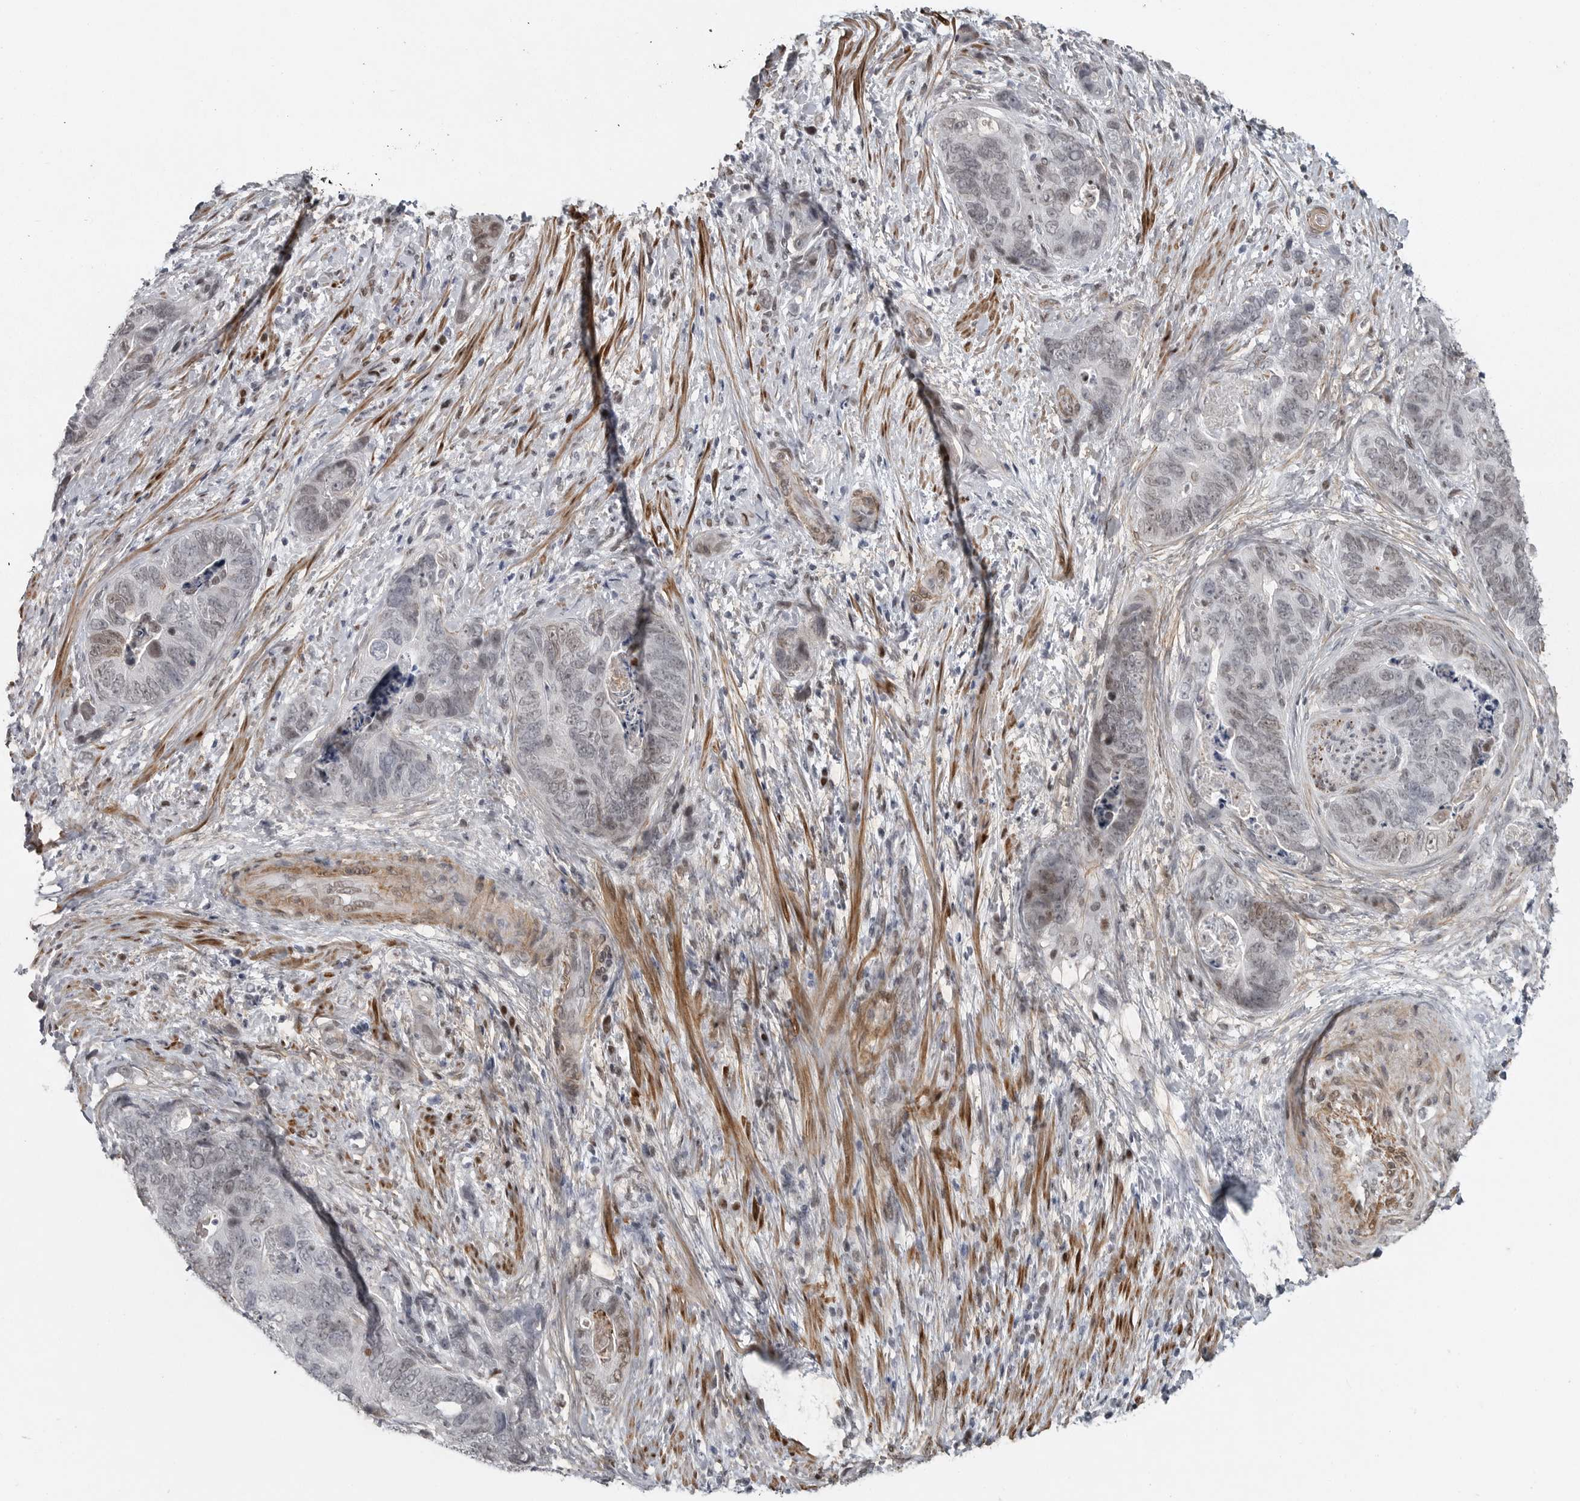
{"staining": {"intensity": "weak", "quantity": "25%-75%", "location": "nuclear"}, "tissue": "stomach cancer", "cell_type": "Tumor cells", "image_type": "cancer", "snomed": [{"axis": "morphology", "description": "Normal tissue, NOS"}, {"axis": "morphology", "description": "Adenocarcinoma, NOS"}, {"axis": "topography", "description": "Stomach"}], "caption": "Stomach adenocarcinoma tissue displays weak nuclear expression in about 25%-75% of tumor cells, visualized by immunohistochemistry. Using DAB (brown) and hematoxylin (blue) stains, captured at high magnification using brightfield microscopy.", "gene": "HMGN3", "patient": {"sex": "female", "age": 89}}